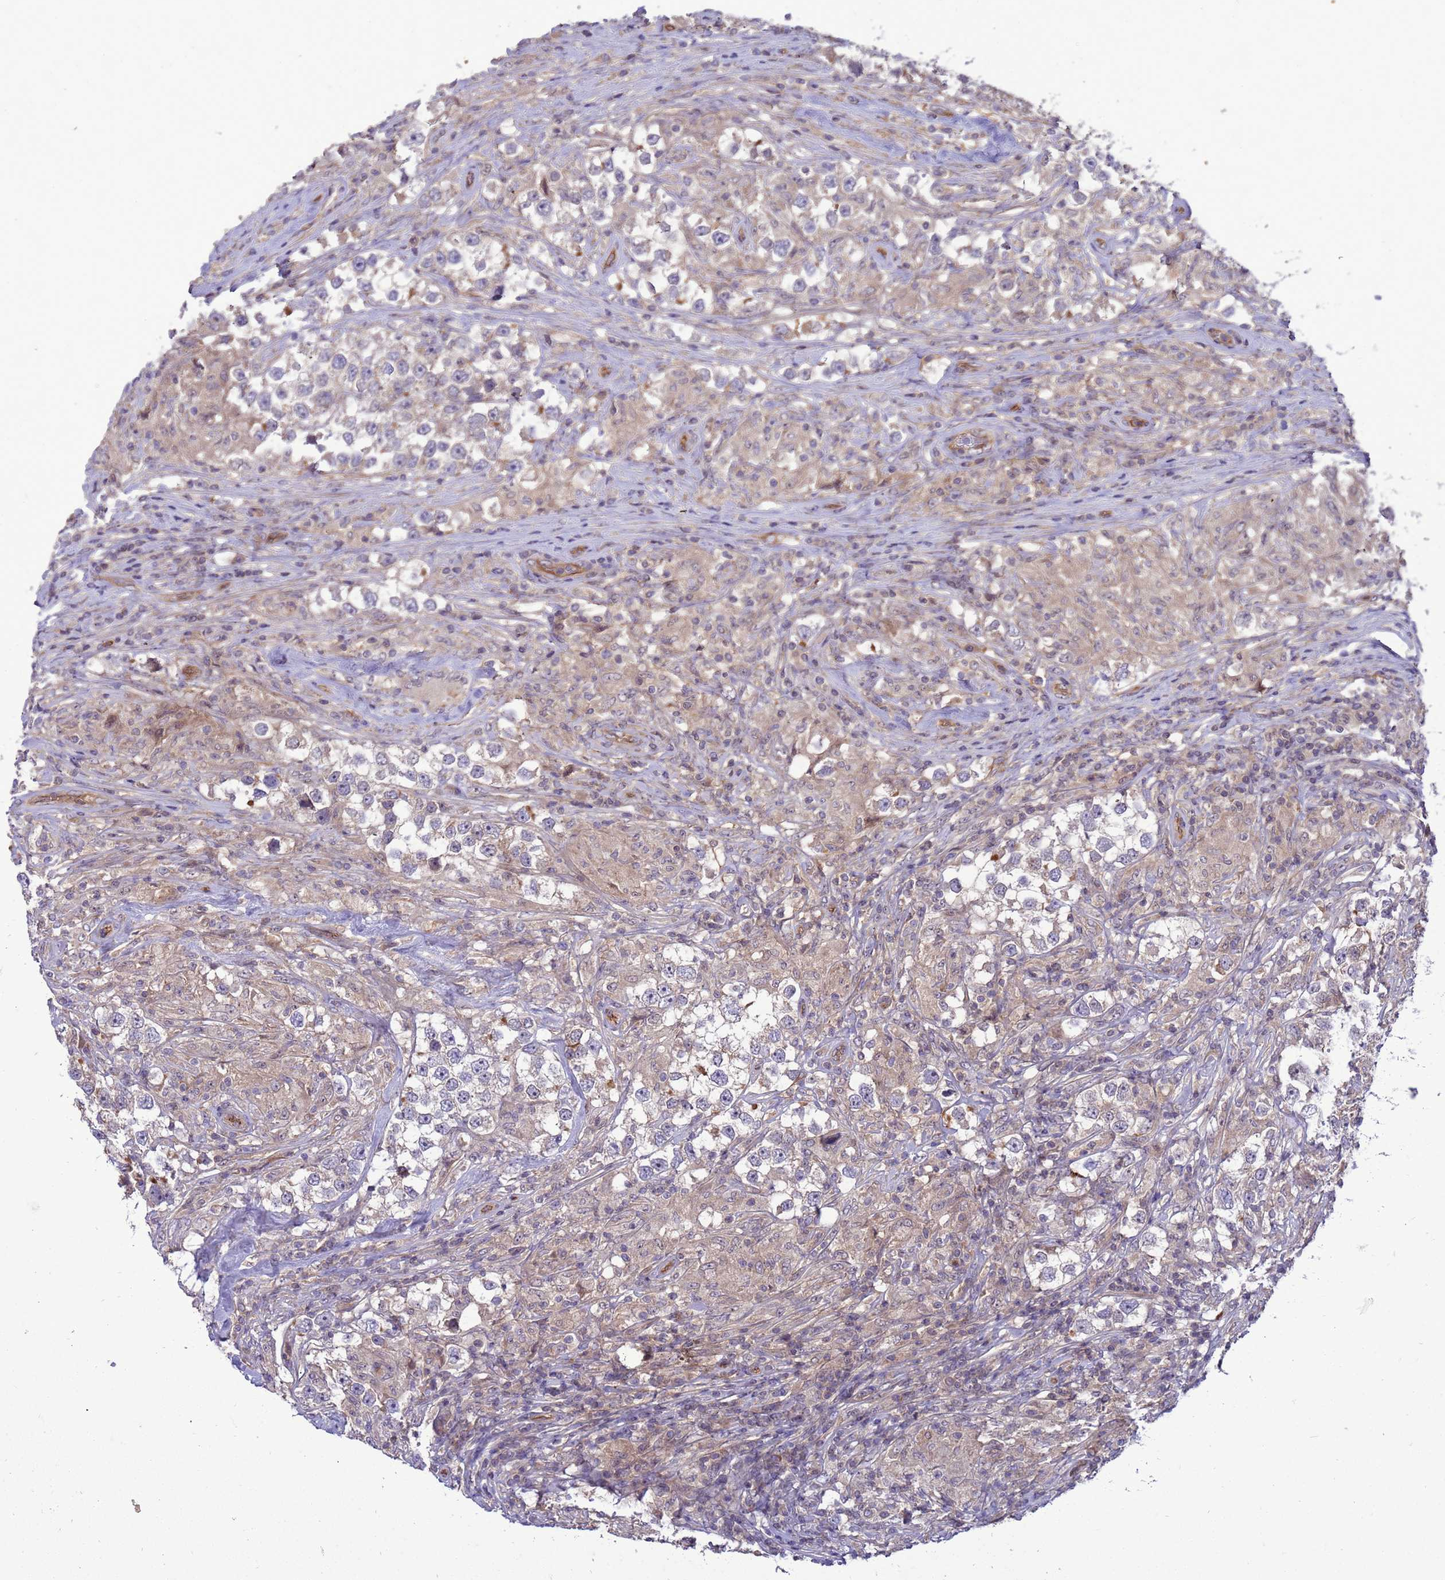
{"staining": {"intensity": "moderate", "quantity": "<25%", "location": "cytoplasmic/membranous"}, "tissue": "testis cancer", "cell_type": "Tumor cells", "image_type": "cancer", "snomed": [{"axis": "morphology", "description": "Seminoma, NOS"}, {"axis": "topography", "description": "Testis"}], "caption": "IHC histopathology image of neoplastic tissue: human seminoma (testis) stained using immunohistochemistry (IHC) demonstrates low levels of moderate protein expression localized specifically in the cytoplasmic/membranous of tumor cells, appearing as a cytoplasmic/membranous brown color.", "gene": "SMCO3", "patient": {"sex": "male", "age": 46}}